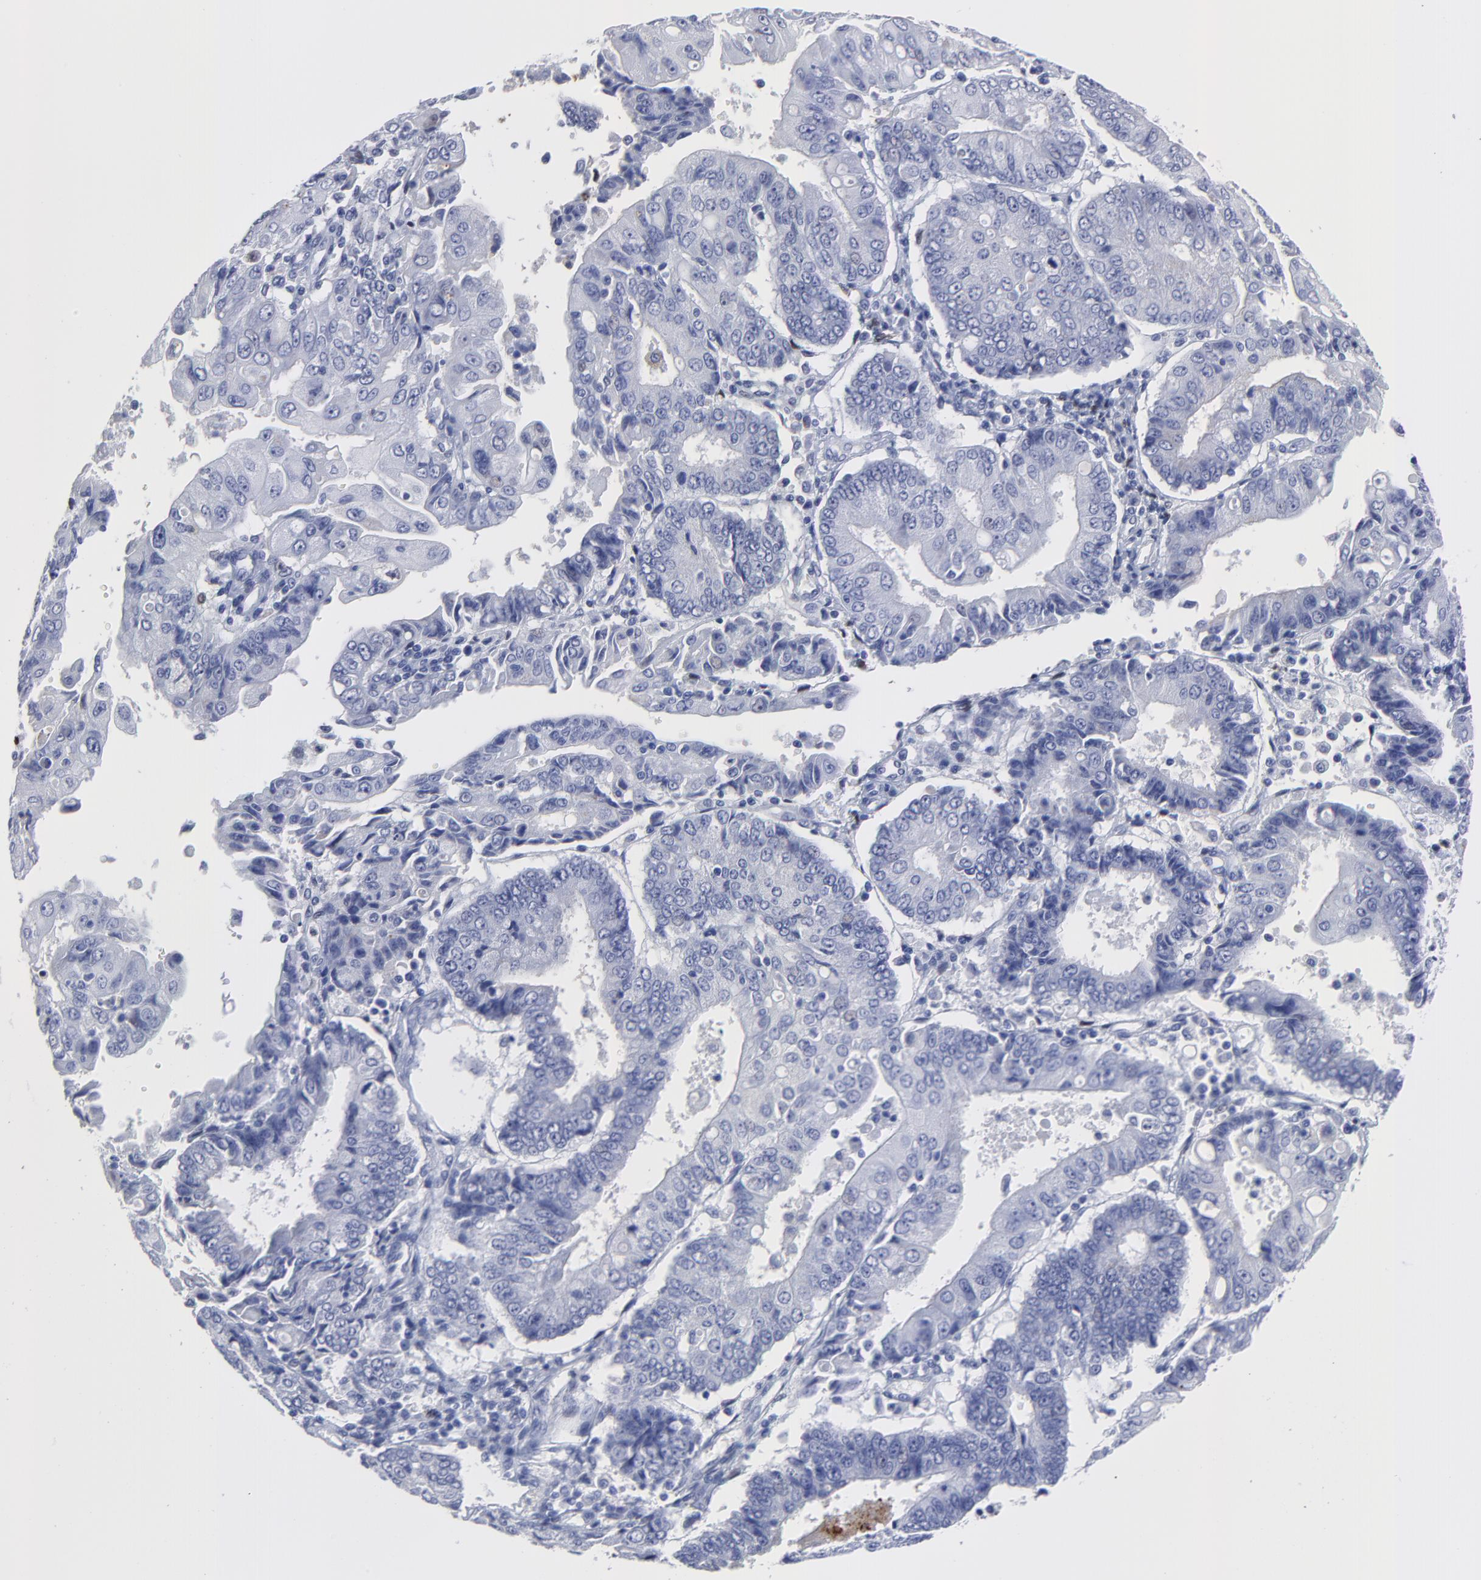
{"staining": {"intensity": "negative", "quantity": "none", "location": "none"}, "tissue": "endometrial cancer", "cell_type": "Tumor cells", "image_type": "cancer", "snomed": [{"axis": "morphology", "description": "Adenocarcinoma, NOS"}, {"axis": "topography", "description": "Endometrium"}], "caption": "Tumor cells show no significant protein staining in adenocarcinoma (endometrial). Nuclei are stained in blue.", "gene": "SMARCA1", "patient": {"sex": "female", "age": 75}}